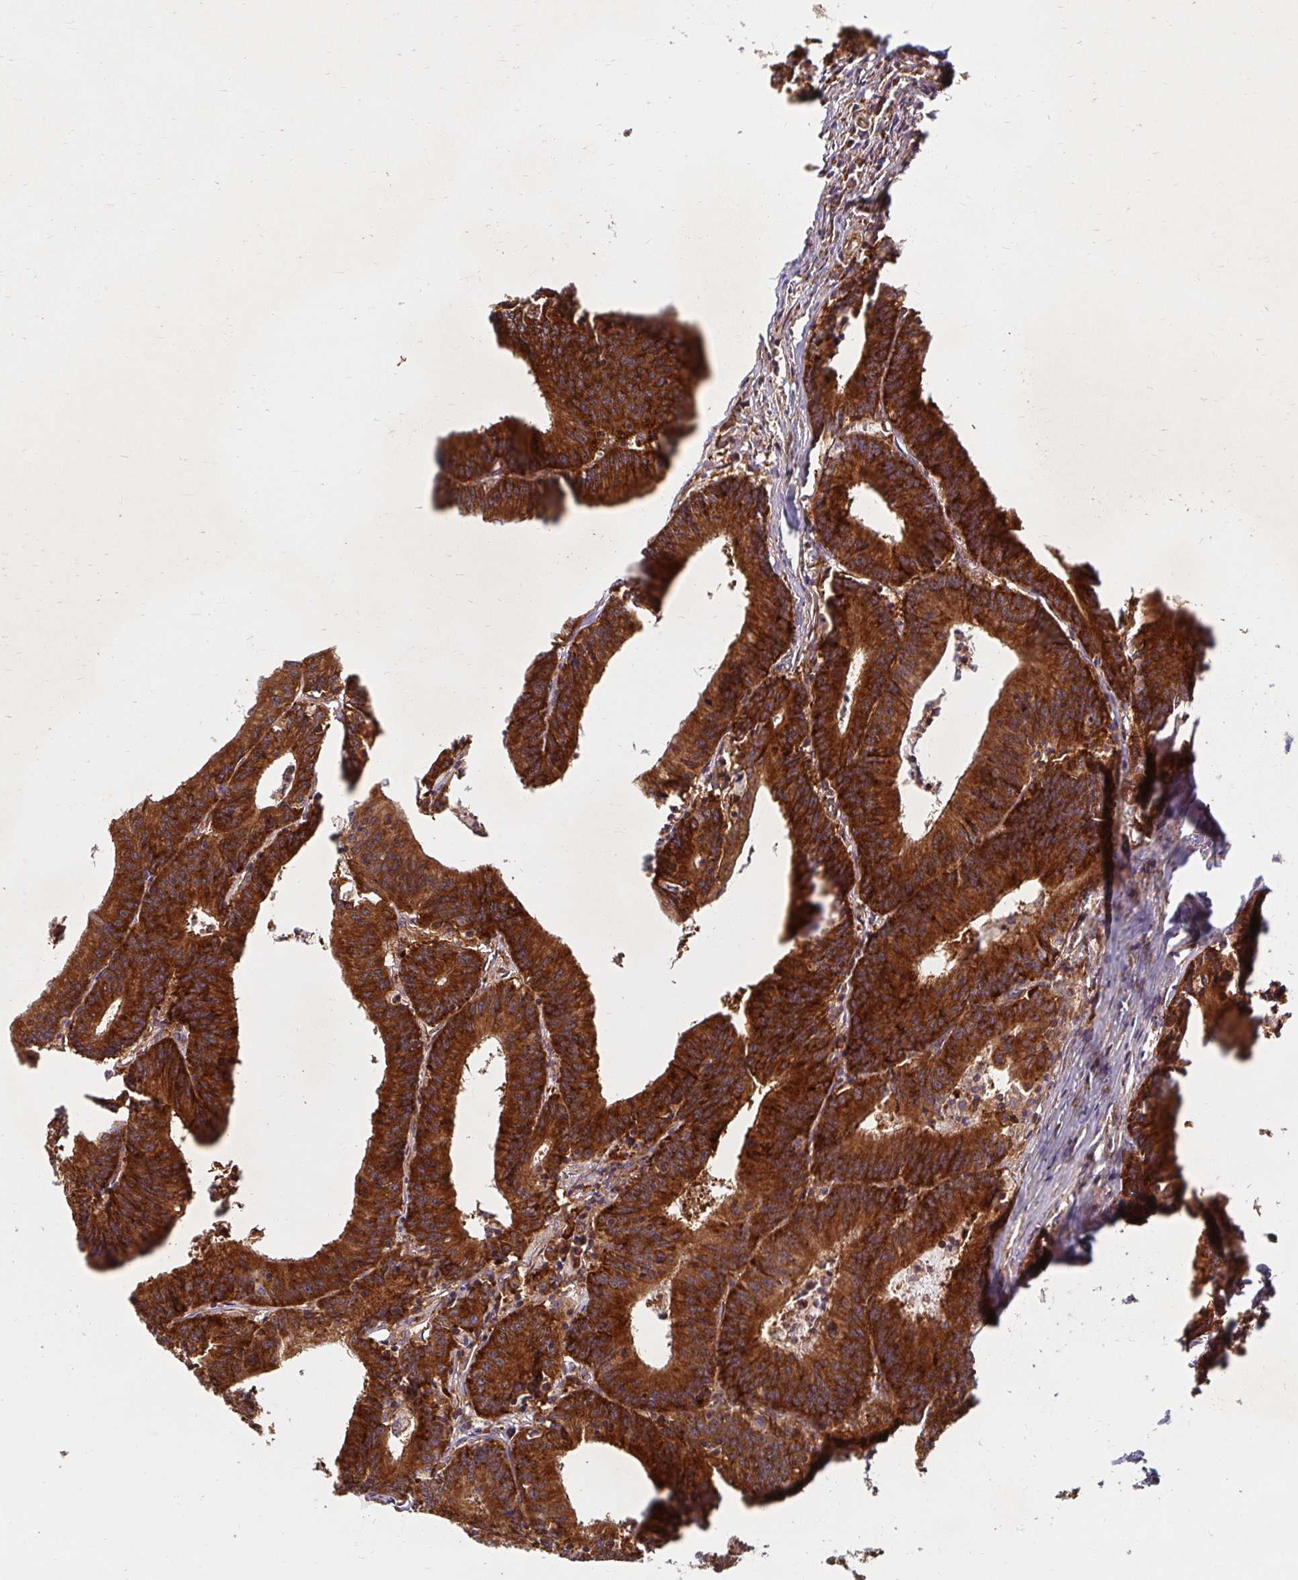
{"staining": {"intensity": "strong", "quantity": ">75%", "location": "cytoplasmic/membranous"}, "tissue": "colorectal cancer", "cell_type": "Tumor cells", "image_type": "cancer", "snomed": [{"axis": "morphology", "description": "Adenocarcinoma, NOS"}, {"axis": "topography", "description": "Colon"}], "caption": "A brown stain highlights strong cytoplasmic/membranous positivity of a protein in adenocarcinoma (colorectal) tumor cells.", "gene": "BTF3", "patient": {"sex": "female", "age": 78}}